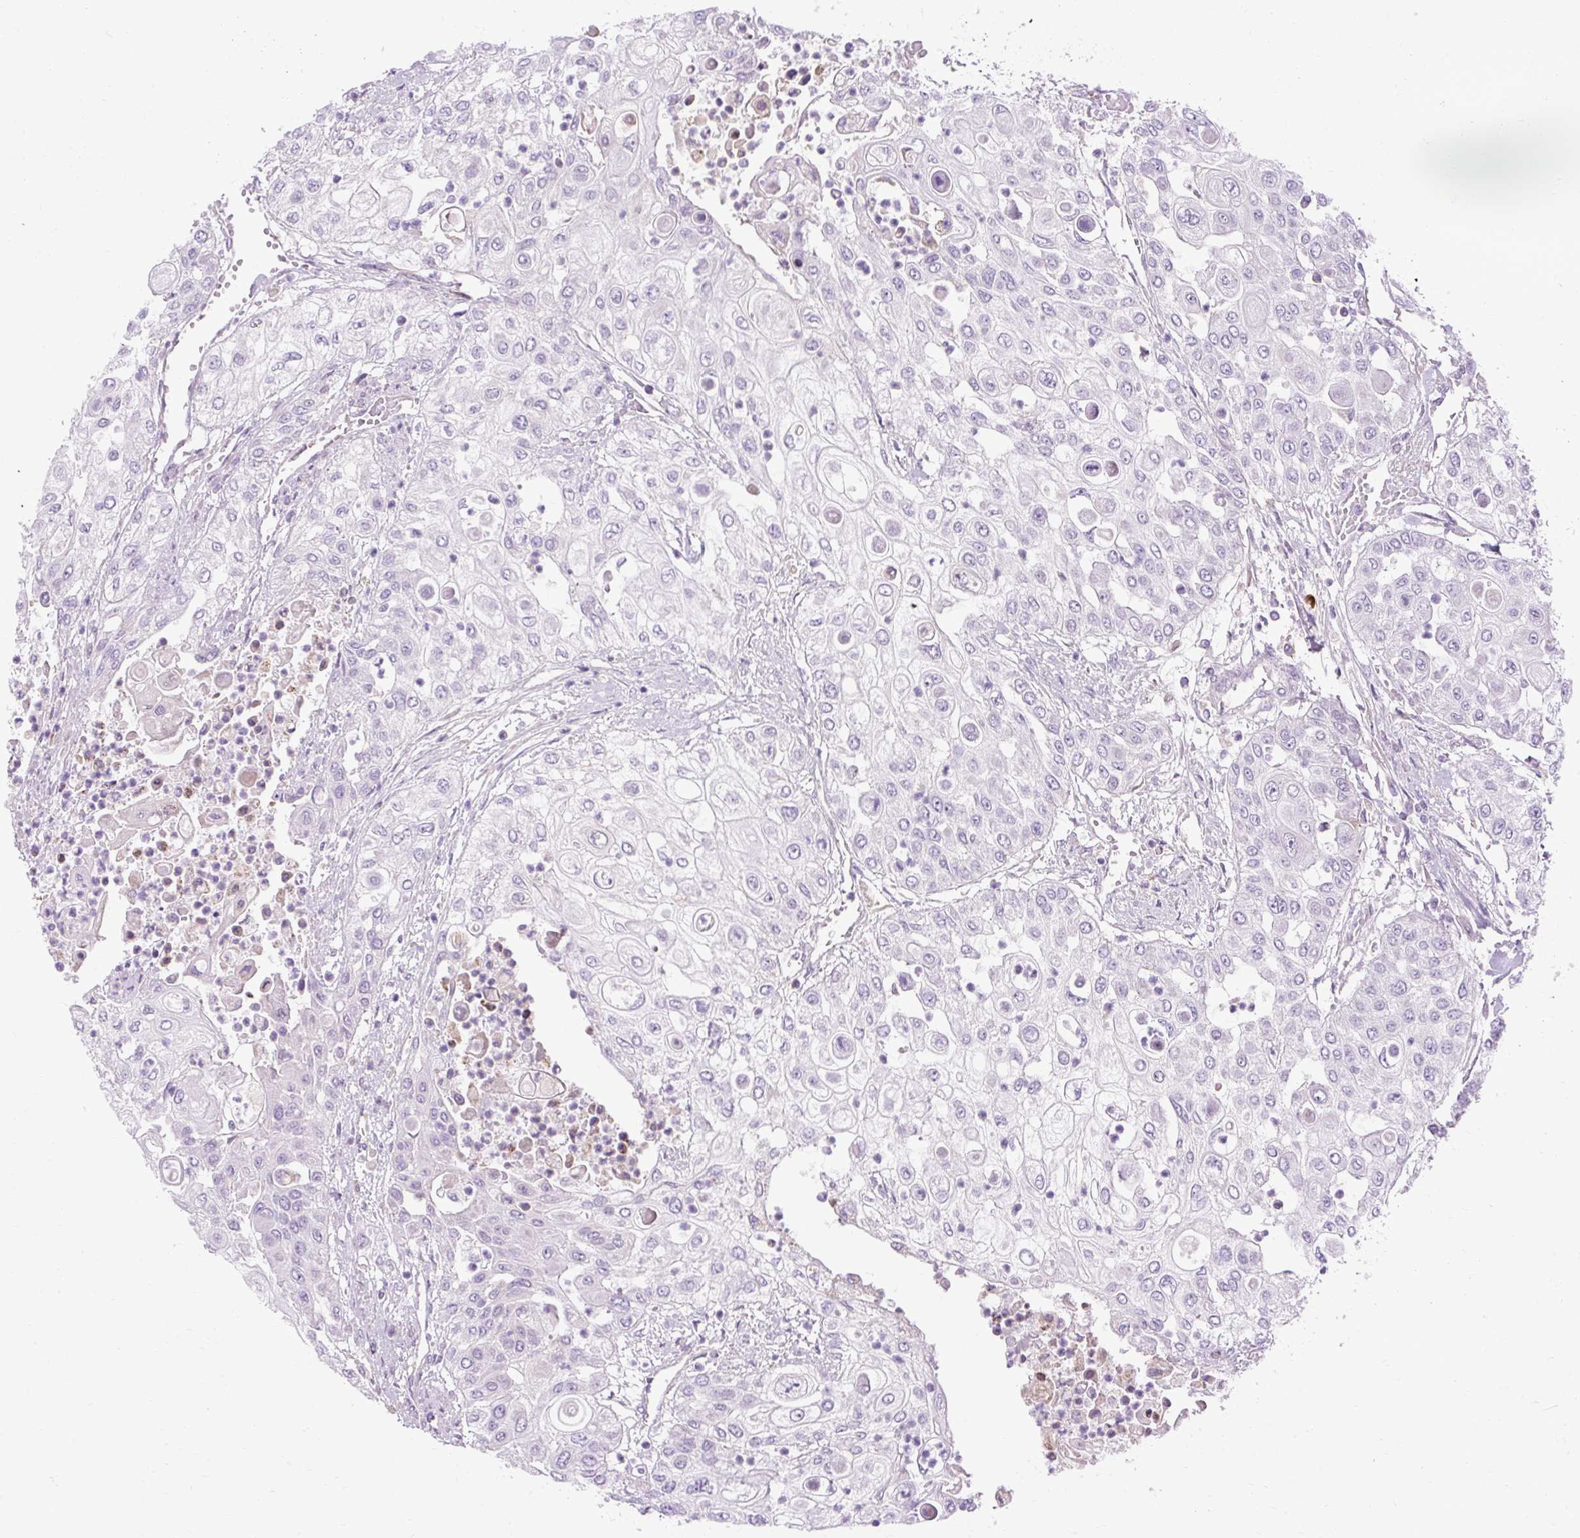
{"staining": {"intensity": "negative", "quantity": "none", "location": "none"}, "tissue": "urothelial cancer", "cell_type": "Tumor cells", "image_type": "cancer", "snomed": [{"axis": "morphology", "description": "Urothelial carcinoma, High grade"}, {"axis": "topography", "description": "Urinary bladder"}], "caption": "A high-resolution micrograph shows immunohistochemistry staining of urothelial carcinoma (high-grade), which exhibits no significant staining in tumor cells. (DAB immunohistochemistry (IHC), high magnification).", "gene": "ARRDC2", "patient": {"sex": "female", "age": 79}}